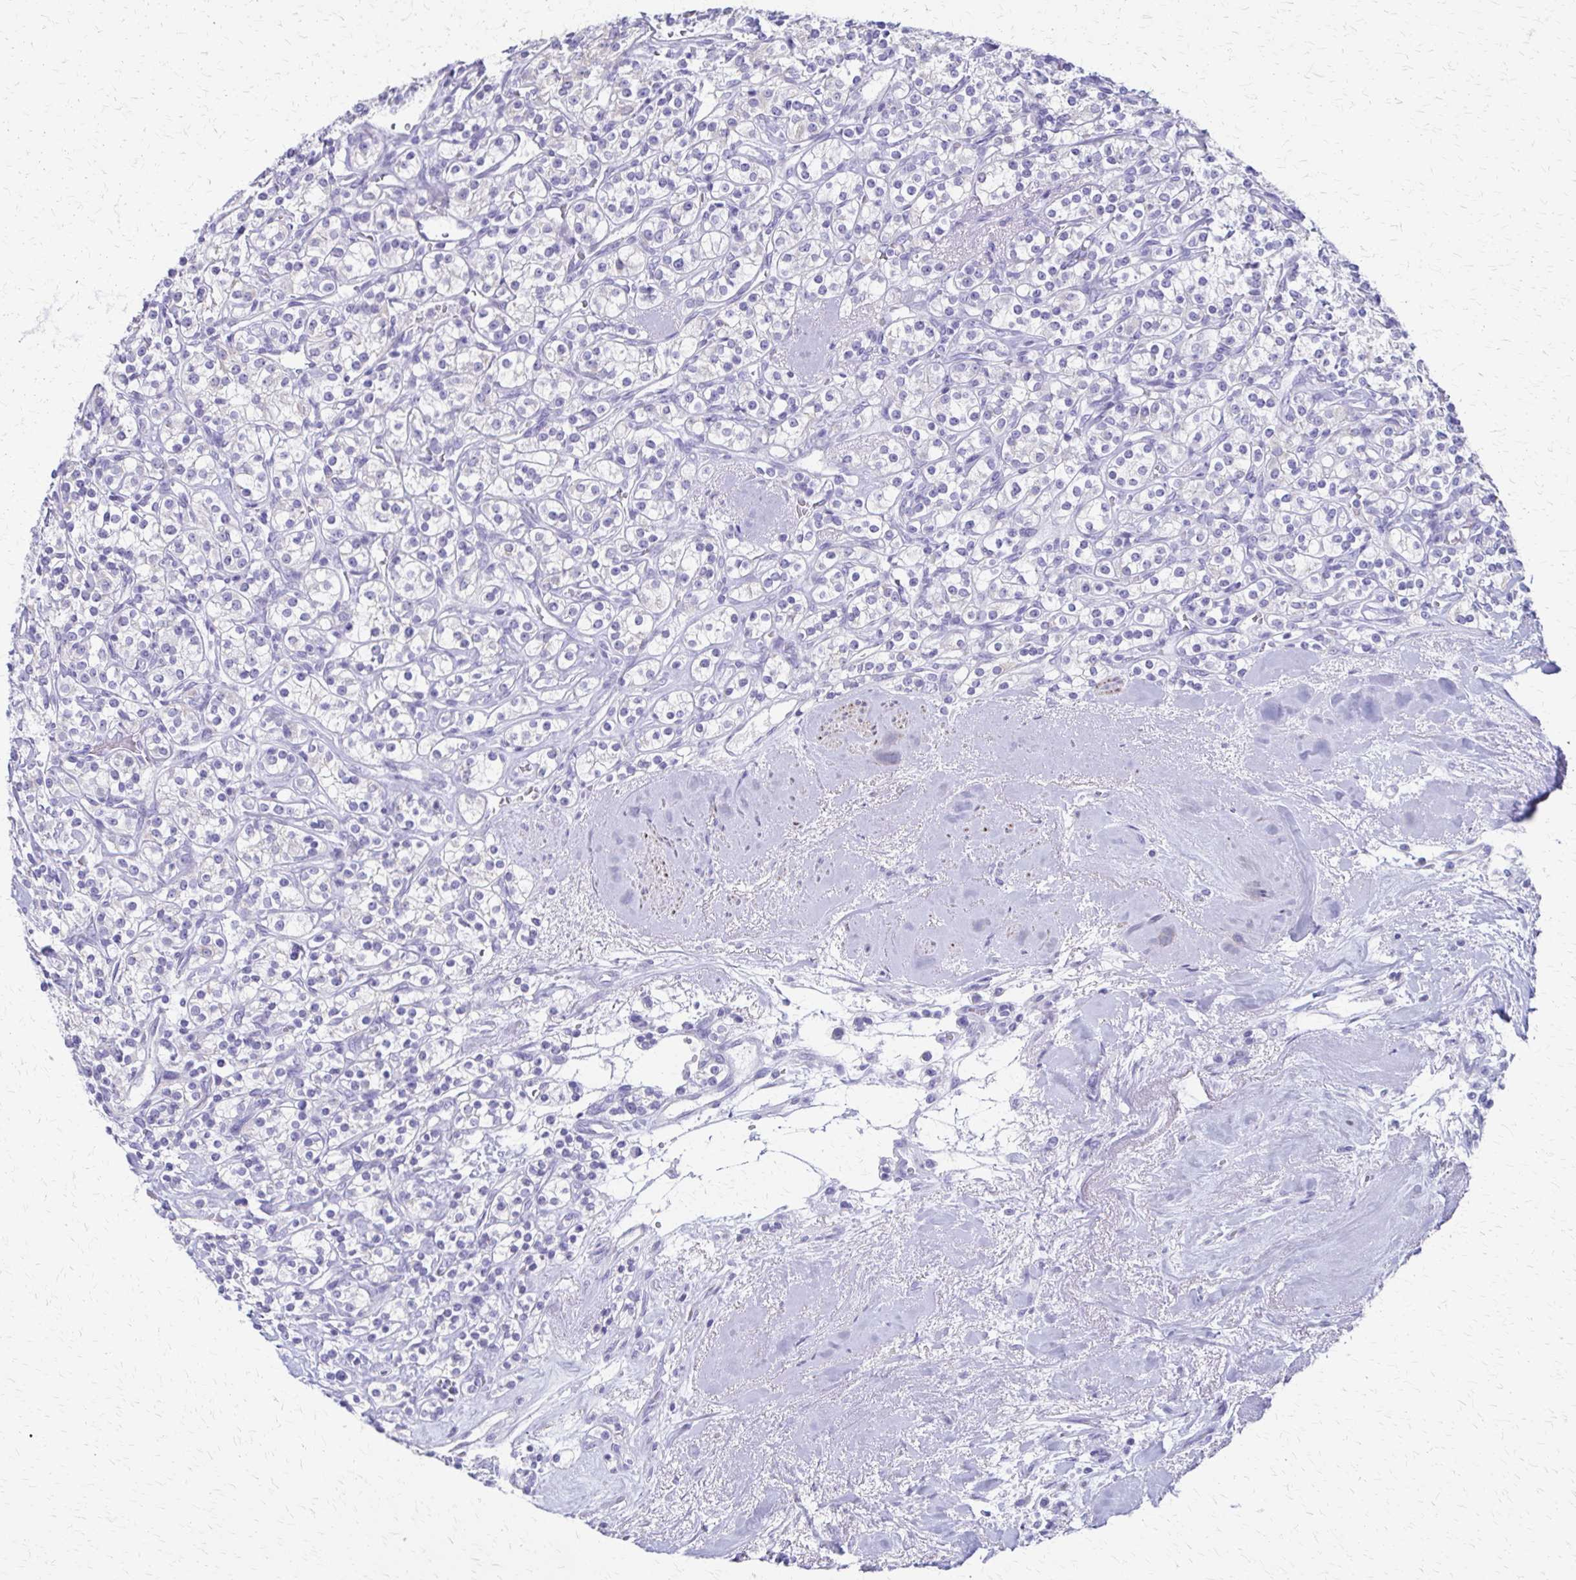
{"staining": {"intensity": "negative", "quantity": "none", "location": "none"}, "tissue": "renal cancer", "cell_type": "Tumor cells", "image_type": "cancer", "snomed": [{"axis": "morphology", "description": "Adenocarcinoma, NOS"}, {"axis": "topography", "description": "Kidney"}], "caption": "Immunohistochemistry (IHC) photomicrograph of neoplastic tissue: renal cancer (adenocarcinoma) stained with DAB (3,3'-diaminobenzidine) exhibits no significant protein expression in tumor cells.", "gene": "ZSCAN5B", "patient": {"sex": "male", "age": 77}}